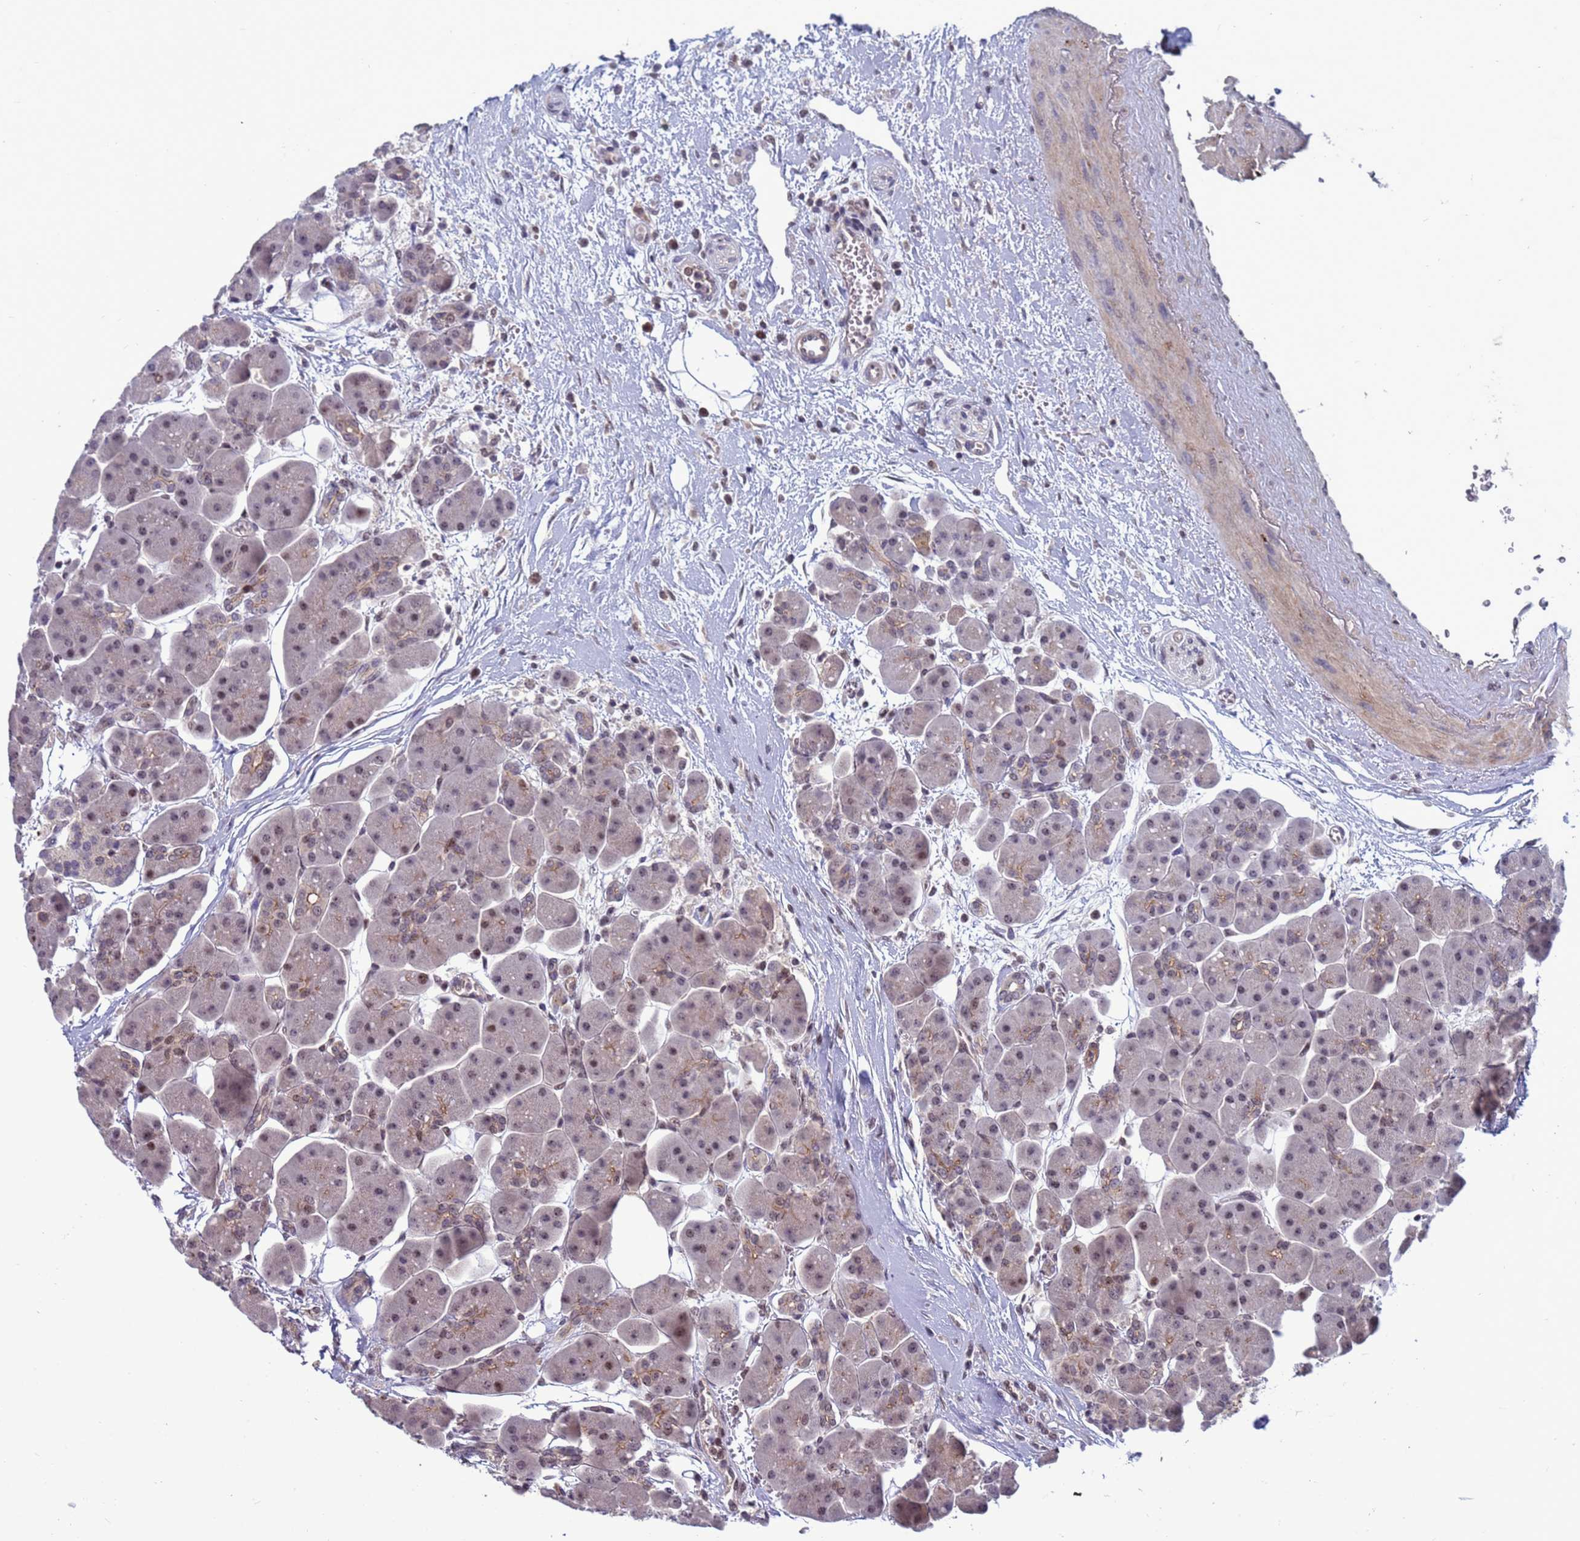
{"staining": {"intensity": "moderate", "quantity": "25%-75%", "location": "cytoplasmic/membranous,nuclear"}, "tissue": "pancreas", "cell_type": "Exocrine glandular cells", "image_type": "normal", "snomed": [{"axis": "morphology", "description": "Normal tissue, NOS"}, {"axis": "topography", "description": "Pancreas"}], "caption": "This is a micrograph of immunohistochemistry staining of unremarkable pancreas, which shows moderate expression in the cytoplasmic/membranous,nuclear of exocrine glandular cells.", "gene": "NSL1", "patient": {"sex": "male", "age": 66}}